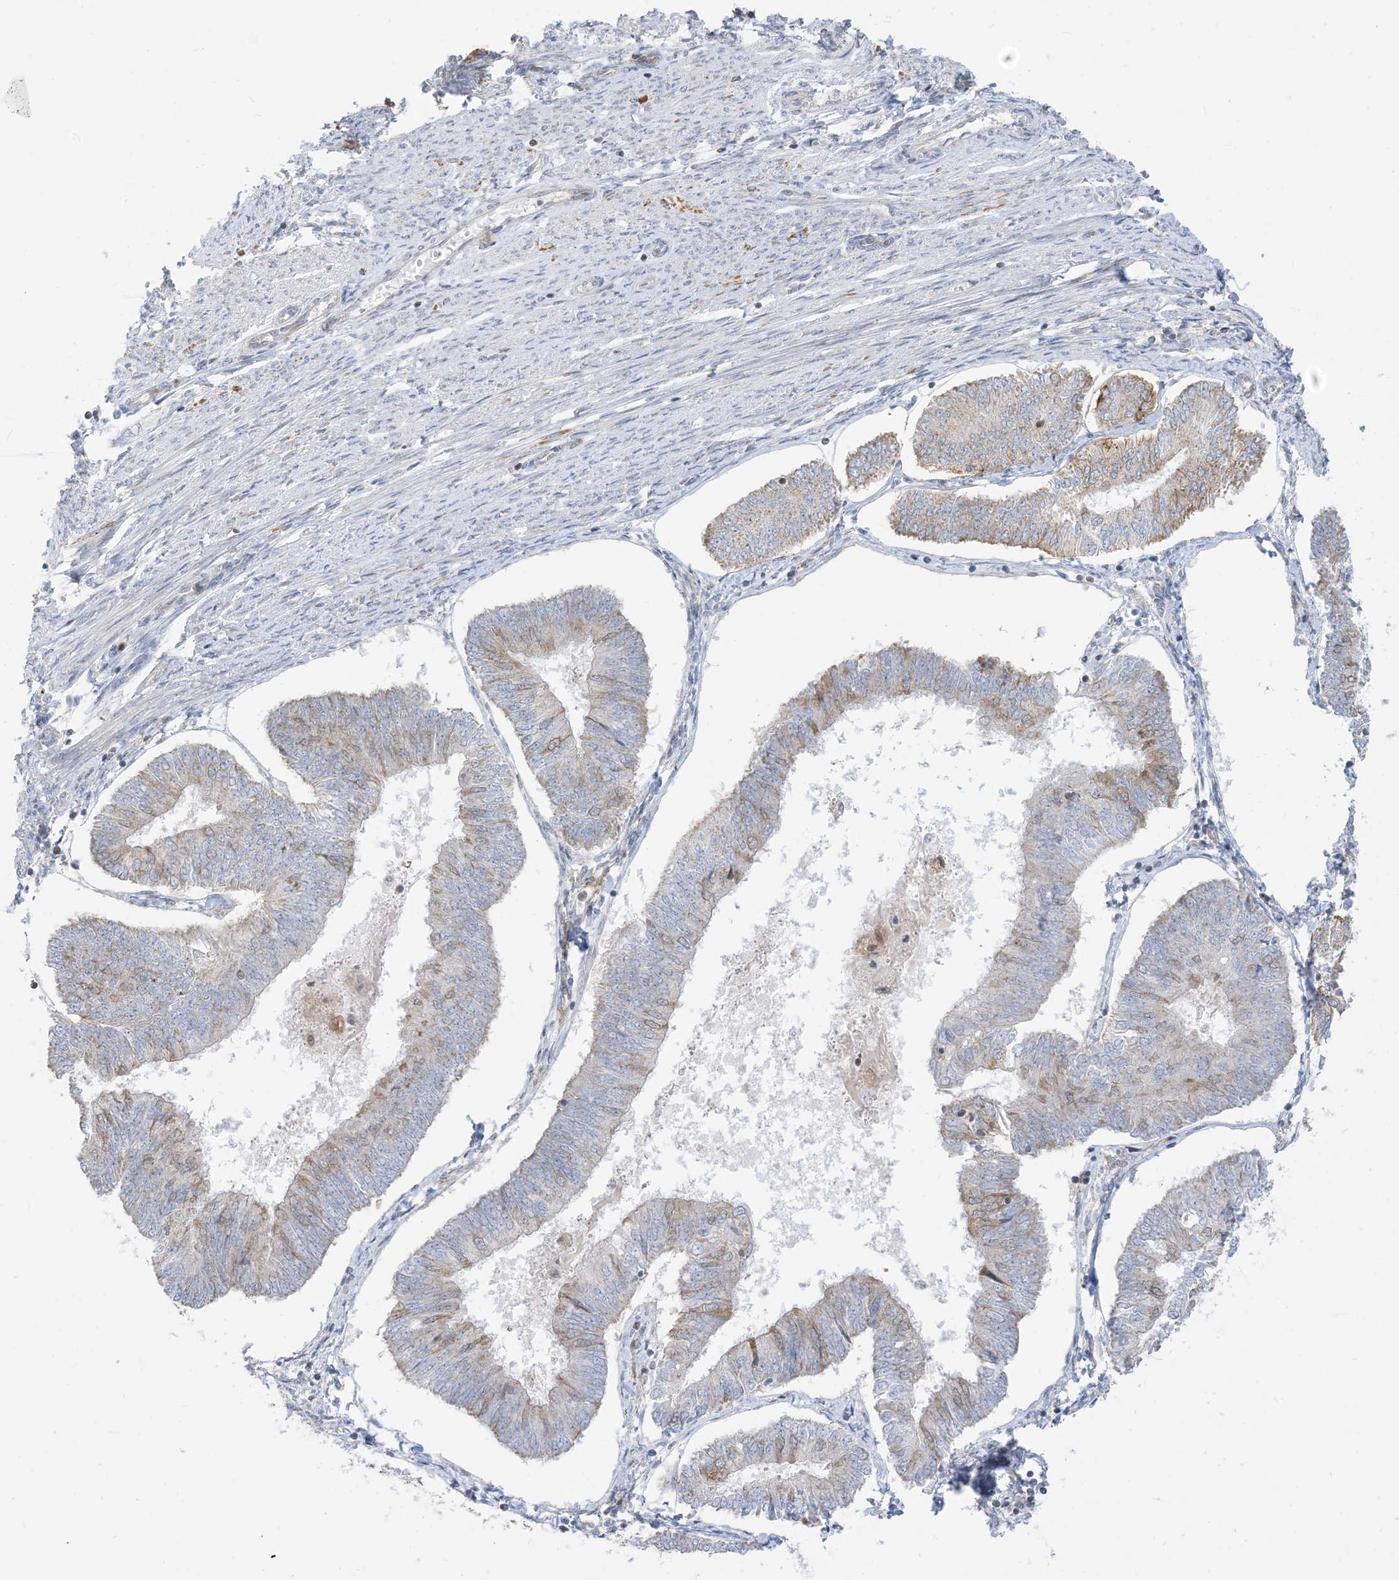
{"staining": {"intensity": "weak", "quantity": "<25%", "location": "cytoplasmic/membranous"}, "tissue": "endometrial cancer", "cell_type": "Tumor cells", "image_type": "cancer", "snomed": [{"axis": "morphology", "description": "Adenocarcinoma, NOS"}, {"axis": "topography", "description": "Endometrium"}], "caption": "Immunohistochemical staining of endometrial cancer reveals no significant expression in tumor cells.", "gene": "CASP4", "patient": {"sex": "female", "age": 58}}